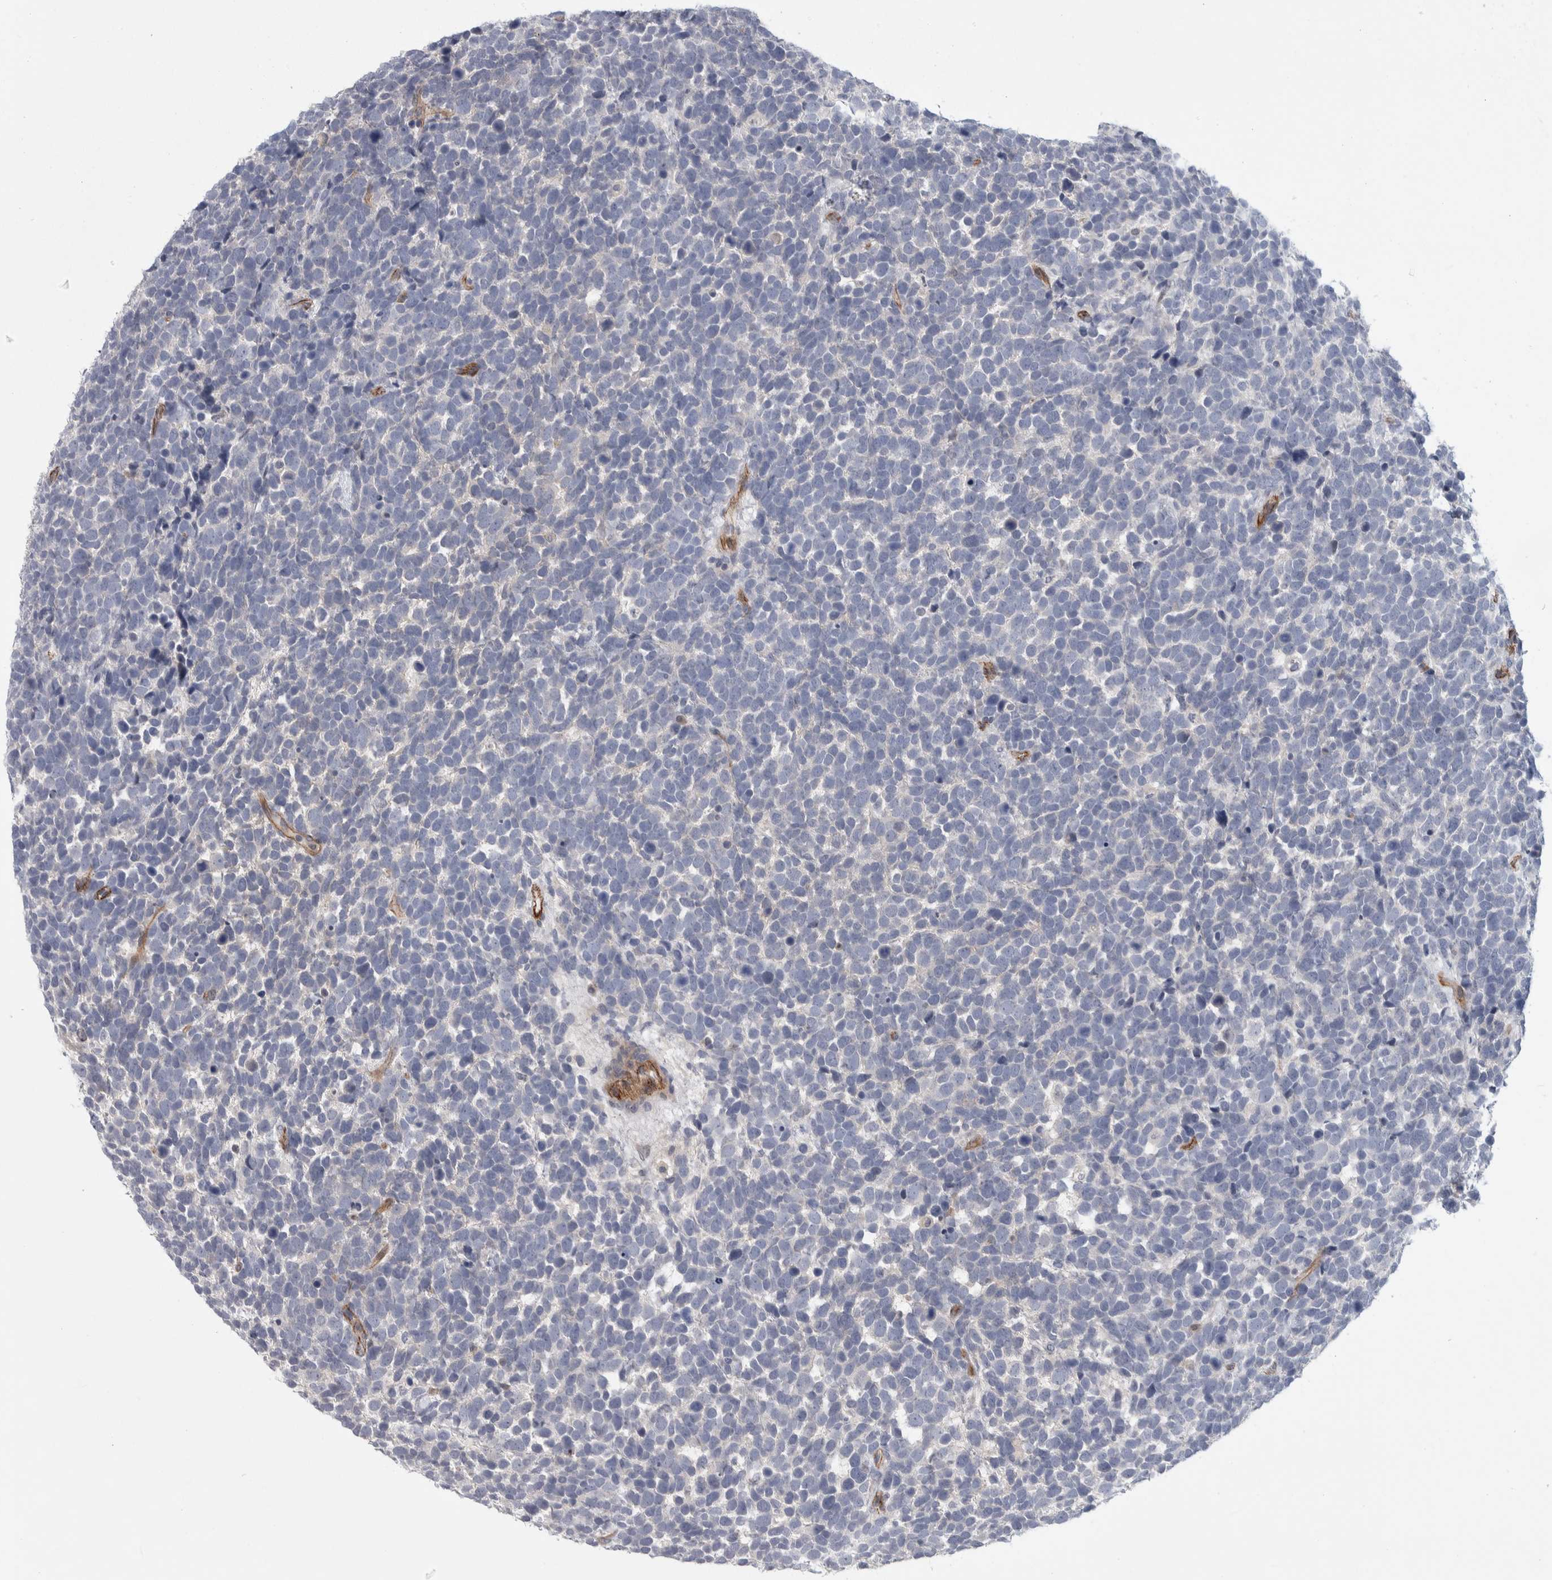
{"staining": {"intensity": "negative", "quantity": "none", "location": "none"}, "tissue": "urothelial cancer", "cell_type": "Tumor cells", "image_type": "cancer", "snomed": [{"axis": "morphology", "description": "Urothelial carcinoma, High grade"}, {"axis": "topography", "description": "Urinary bladder"}], "caption": "Immunohistochemistry (IHC) image of urothelial cancer stained for a protein (brown), which shows no expression in tumor cells. The staining is performed using DAB (3,3'-diaminobenzidine) brown chromogen with nuclei counter-stained in using hematoxylin.", "gene": "ZNF862", "patient": {"sex": "female", "age": 82}}